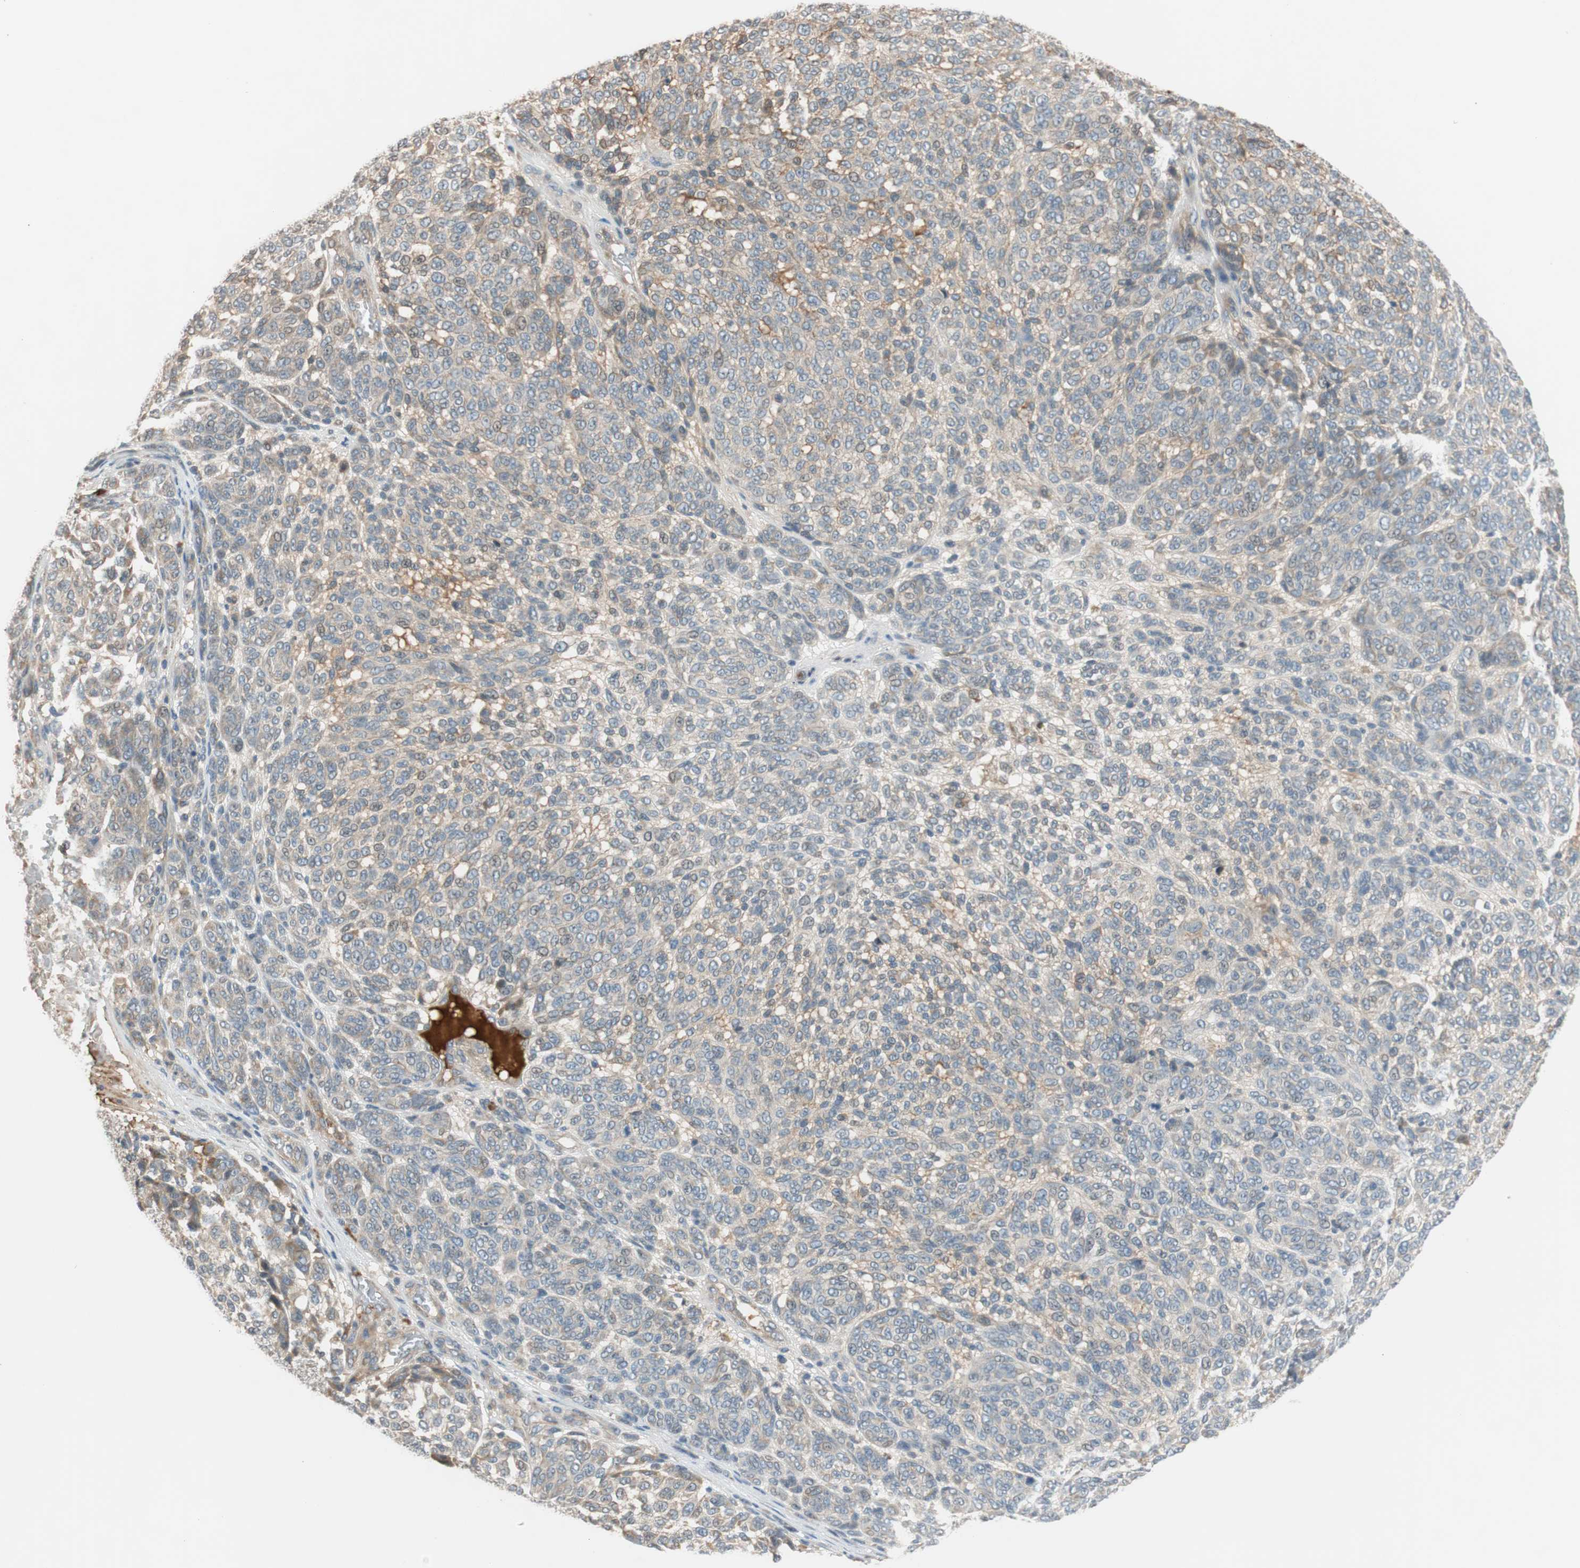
{"staining": {"intensity": "negative", "quantity": "none", "location": "none"}, "tissue": "melanoma", "cell_type": "Tumor cells", "image_type": "cancer", "snomed": [{"axis": "morphology", "description": "Malignant melanoma, NOS"}, {"axis": "topography", "description": "Skin"}], "caption": "A micrograph of malignant melanoma stained for a protein shows no brown staining in tumor cells.", "gene": "C4A", "patient": {"sex": "male", "age": 59}}